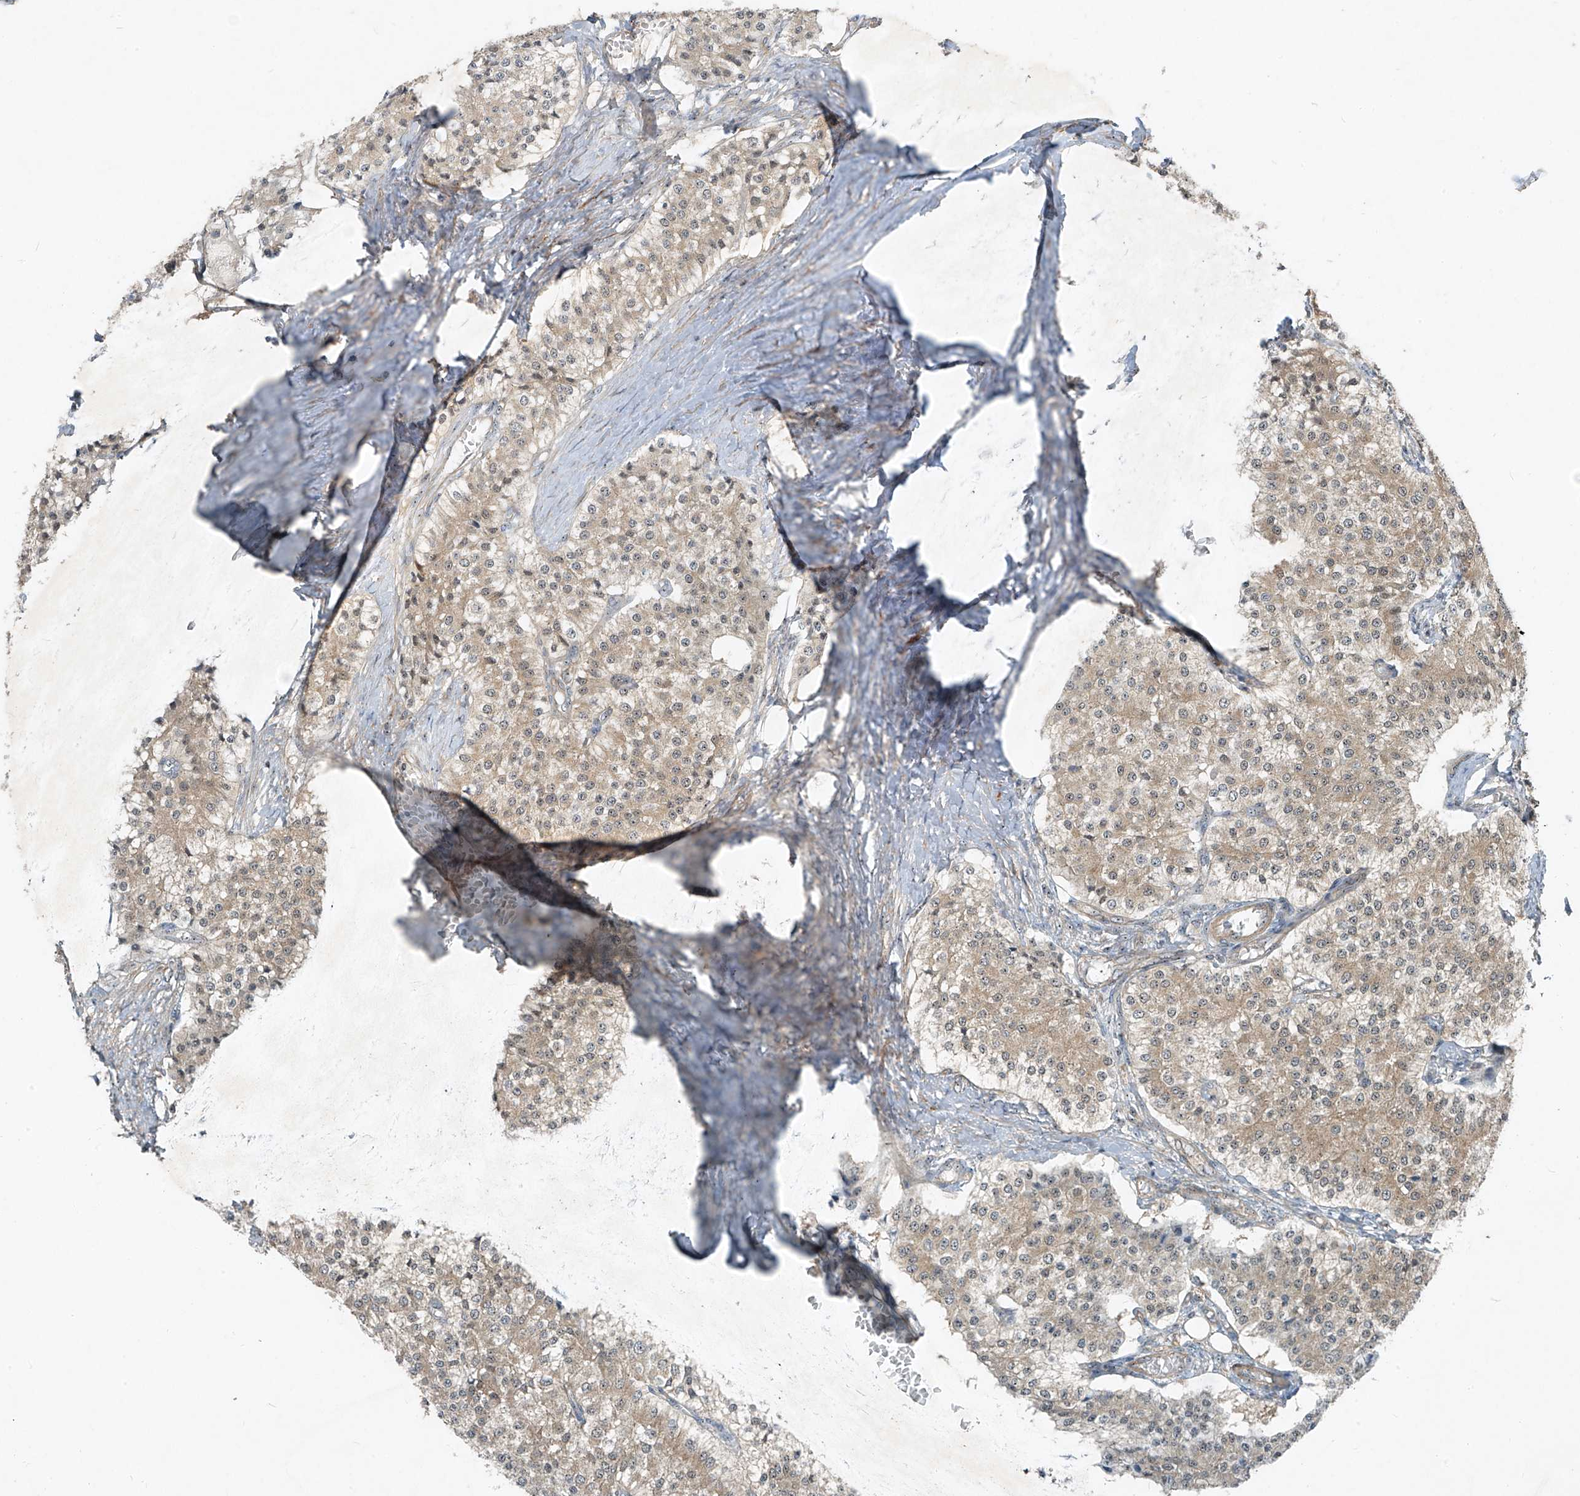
{"staining": {"intensity": "weak", "quantity": ">75%", "location": "cytoplasmic/membranous"}, "tissue": "carcinoid", "cell_type": "Tumor cells", "image_type": "cancer", "snomed": [{"axis": "morphology", "description": "Carcinoid, malignant, NOS"}, {"axis": "topography", "description": "Colon"}], "caption": "IHC histopathology image of carcinoid stained for a protein (brown), which exhibits low levels of weak cytoplasmic/membranous positivity in approximately >75% of tumor cells.", "gene": "PPCS", "patient": {"sex": "female", "age": 52}}